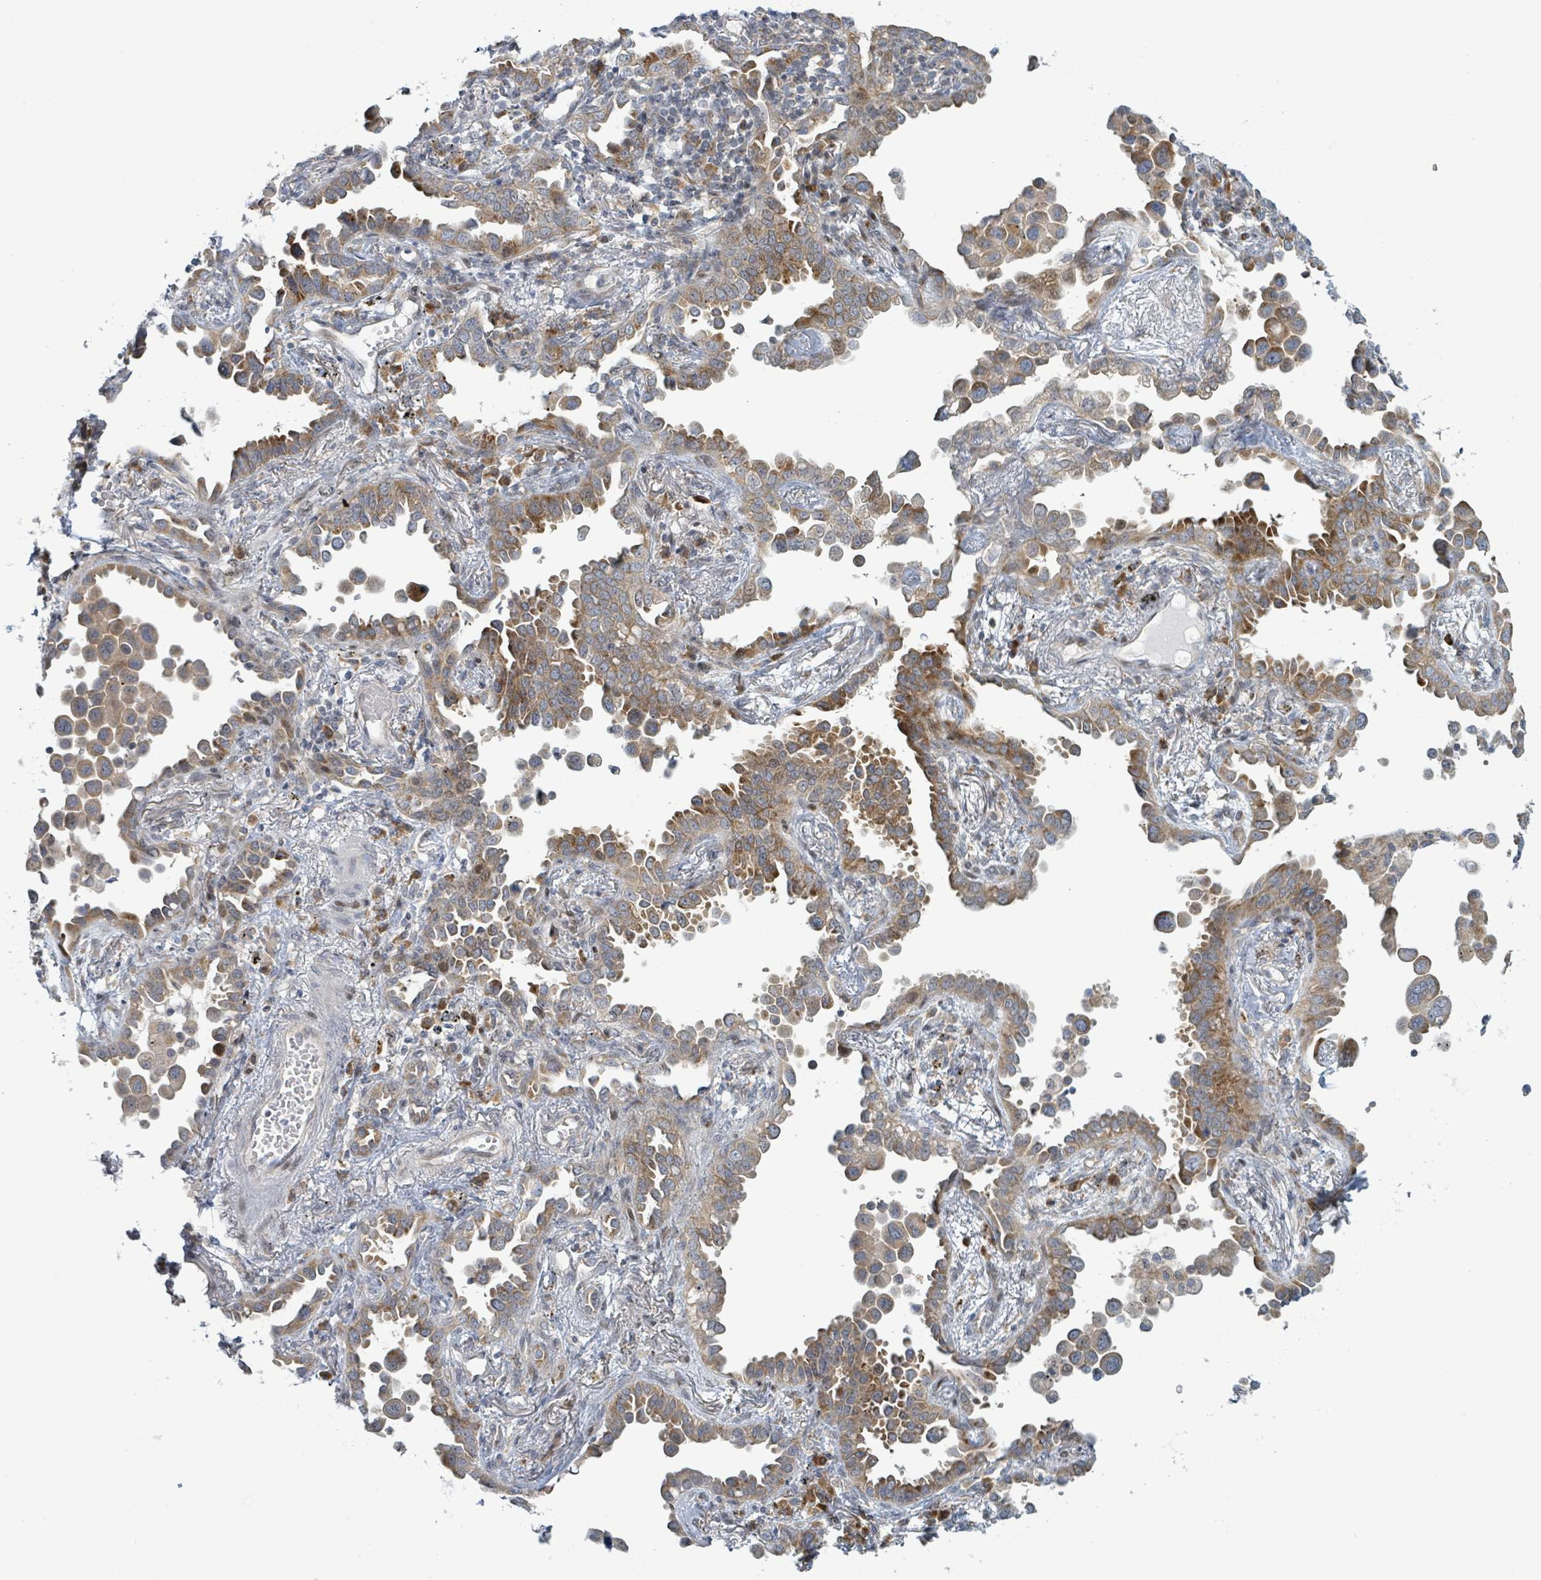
{"staining": {"intensity": "moderate", "quantity": ">75%", "location": "cytoplasmic/membranous"}, "tissue": "lung cancer", "cell_type": "Tumor cells", "image_type": "cancer", "snomed": [{"axis": "morphology", "description": "Adenocarcinoma, NOS"}, {"axis": "topography", "description": "Lung"}], "caption": "Immunohistochemical staining of lung cancer (adenocarcinoma) displays moderate cytoplasmic/membranous protein expression in approximately >75% of tumor cells.", "gene": "RPL32", "patient": {"sex": "male", "age": 67}}